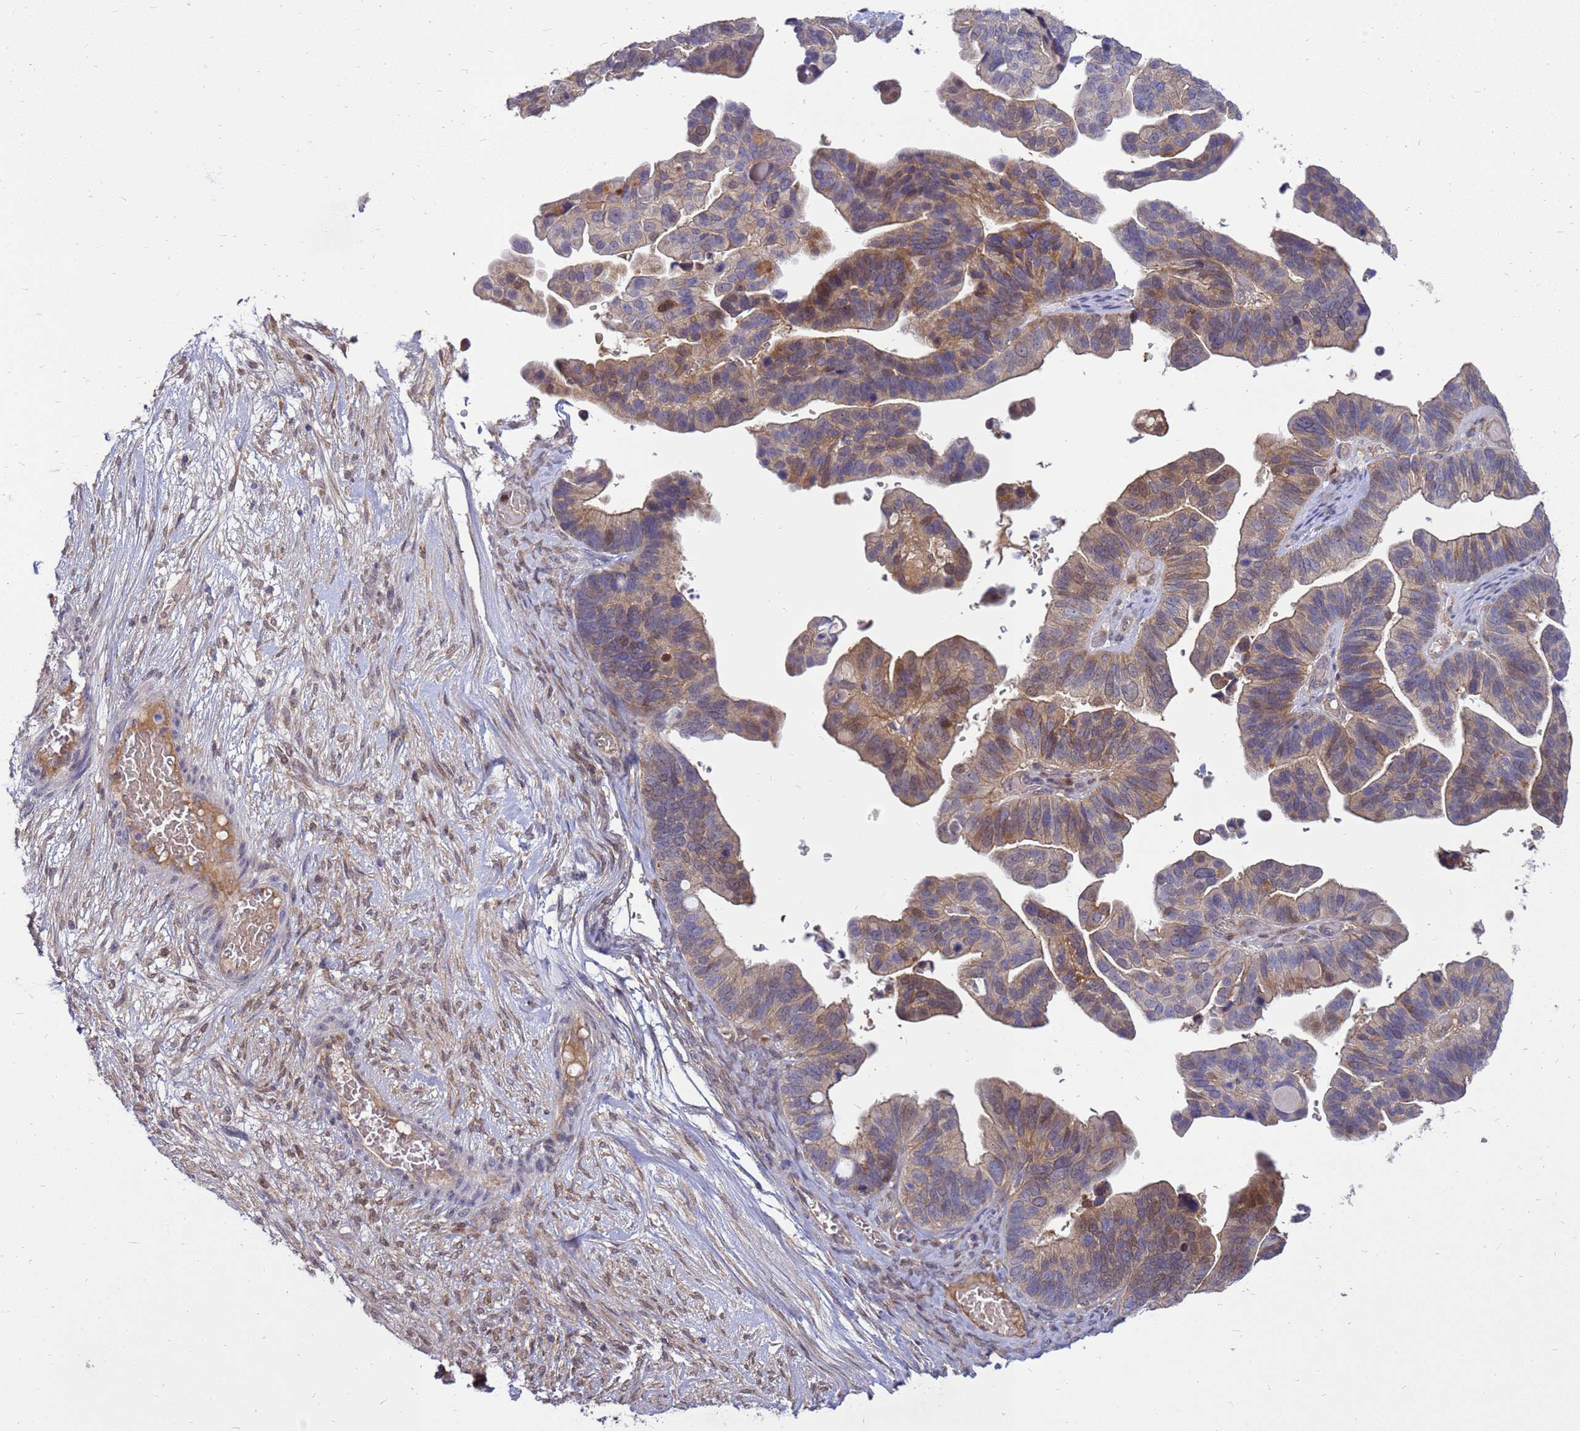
{"staining": {"intensity": "moderate", "quantity": "25%-75%", "location": "cytoplasmic/membranous,nuclear"}, "tissue": "ovarian cancer", "cell_type": "Tumor cells", "image_type": "cancer", "snomed": [{"axis": "morphology", "description": "Cystadenocarcinoma, serous, NOS"}, {"axis": "topography", "description": "Ovary"}], "caption": "A medium amount of moderate cytoplasmic/membranous and nuclear positivity is identified in about 25%-75% of tumor cells in ovarian serous cystadenocarcinoma tissue.", "gene": "EIF4EBP3", "patient": {"sex": "female", "age": 56}}